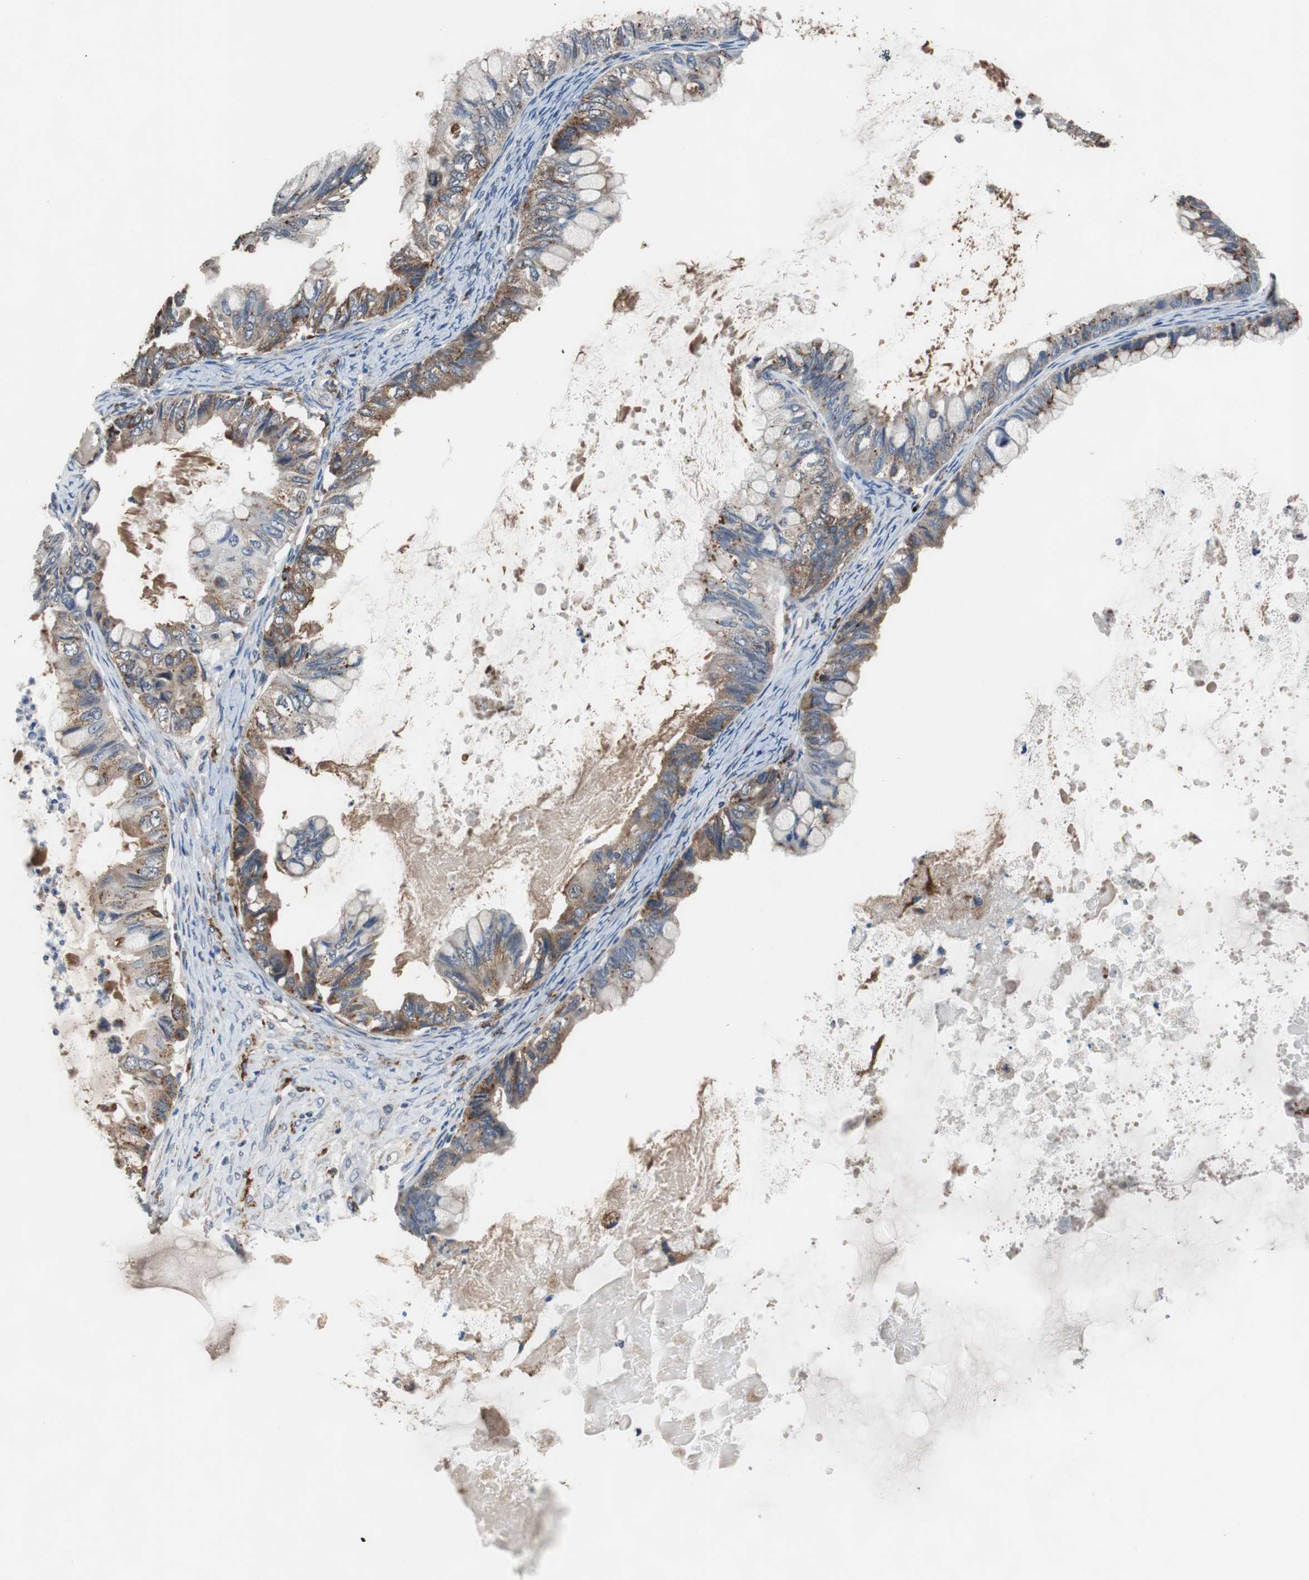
{"staining": {"intensity": "moderate", "quantity": ">75%", "location": "cytoplasmic/membranous"}, "tissue": "ovarian cancer", "cell_type": "Tumor cells", "image_type": "cancer", "snomed": [{"axis": "morphology", "description": "Cystadenocarcinoma, mucinous, NOS"}, {"axis": "topography", "description": "Ovary"}], "caption": "Tumor cells display medium levels of moderate cytoplasmic/membranous expression in about >75% of cells in human ovarian mucinous cystadenocarcinoma.", "gene": "USP10", "patient": {"sex": "female", "age": 80}}